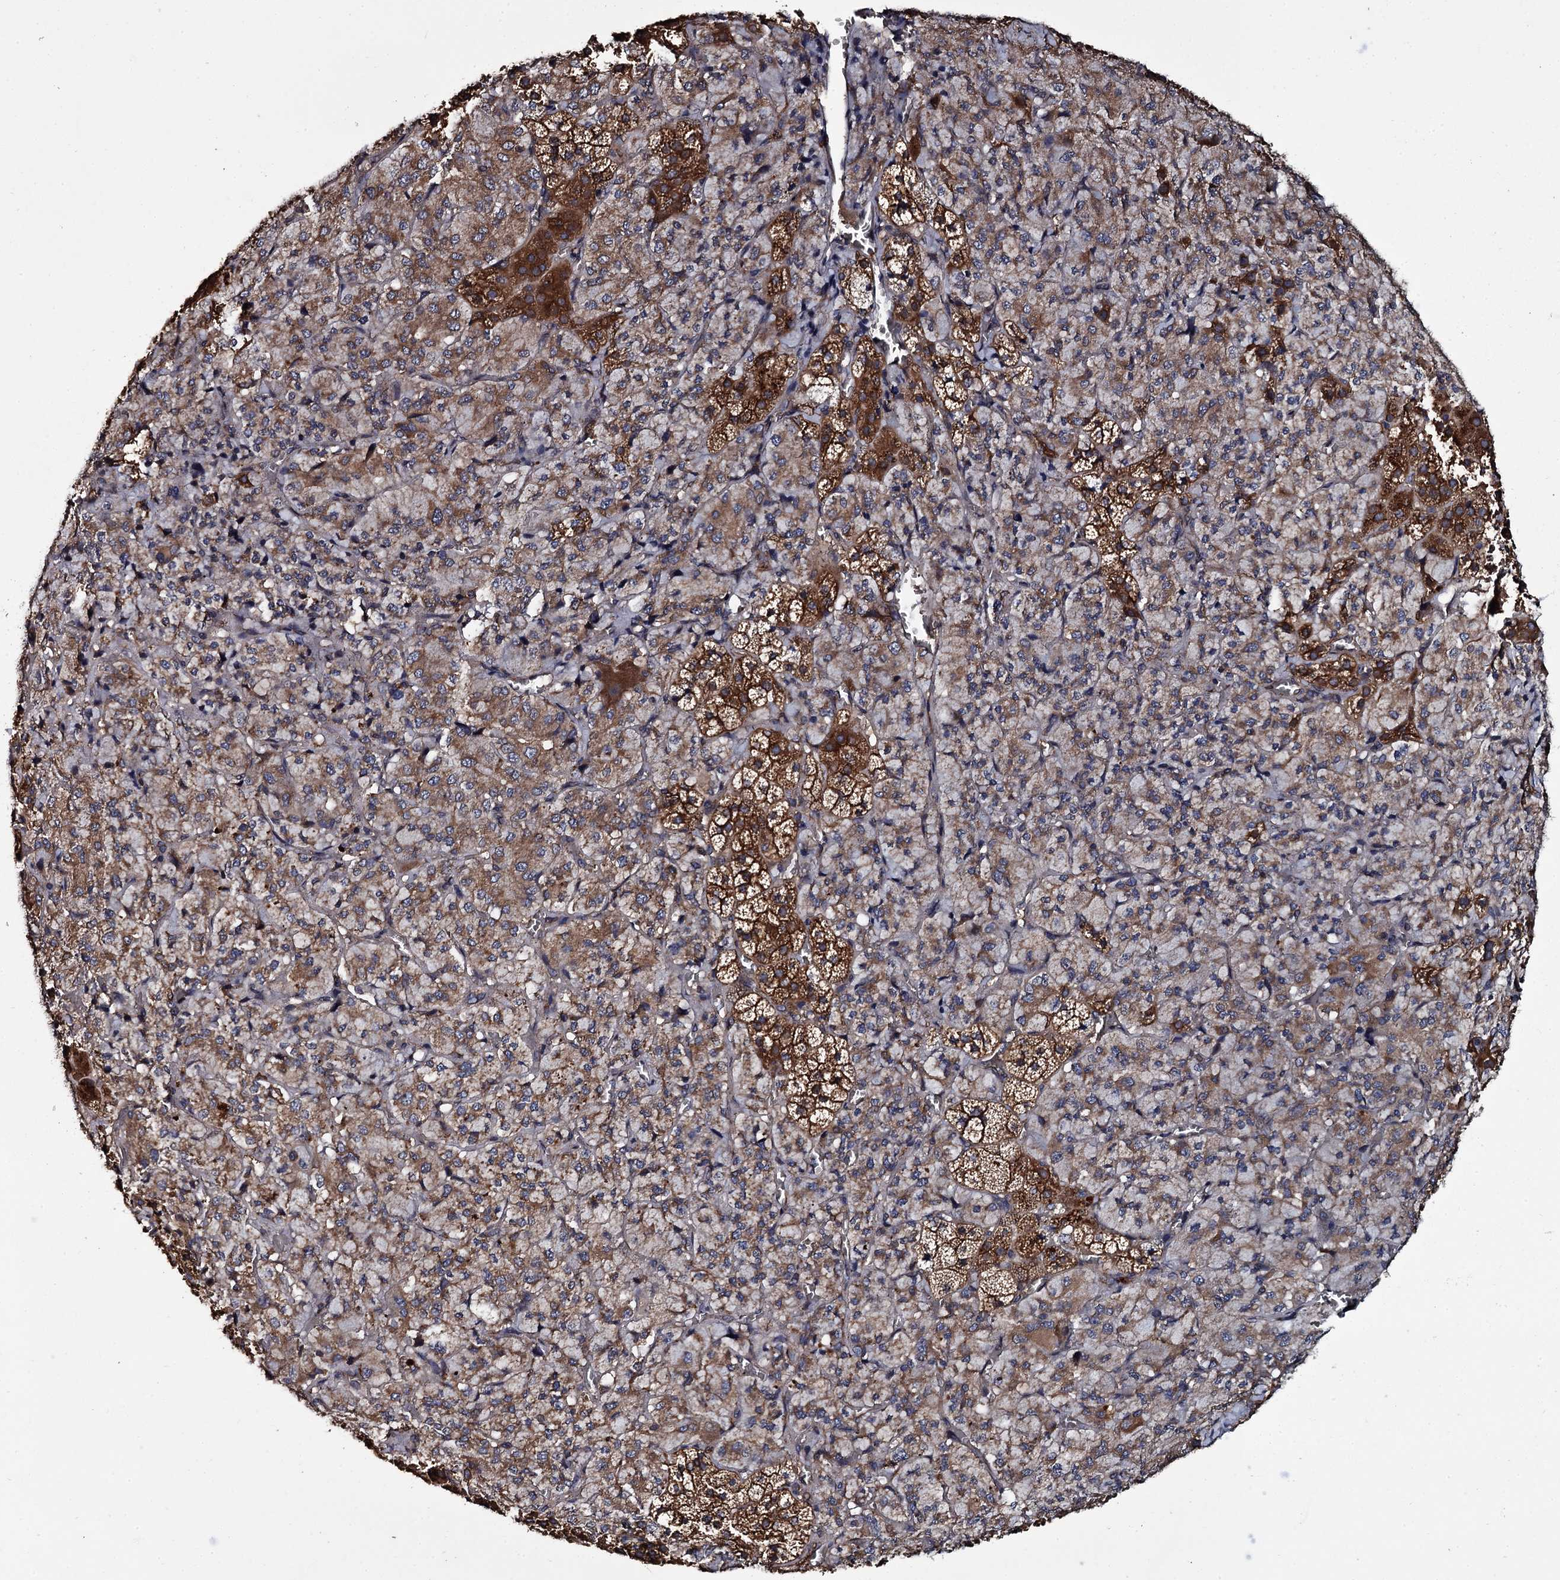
{"staining": {"intensity": "strong", "quantity": ">75%", "location": "cytoplasmic/membranous"}, "tissue": "adrenal gland", "cell_type": "Glandular cells", "image_type": "normal", "snomed": [{"axis": "morphology", "description": "Normal tissue, NOS"}, {"axis": "topography", "description": "Adrenal gland"}], "caption": "Brown immunohistochemical staining in normal adrenal gland reveals strong cytoplasmic/membranous expression in approximately >75% of glandular cells.", "gene": "TTC23", "patient": {"sex": "female", "age": 44}}